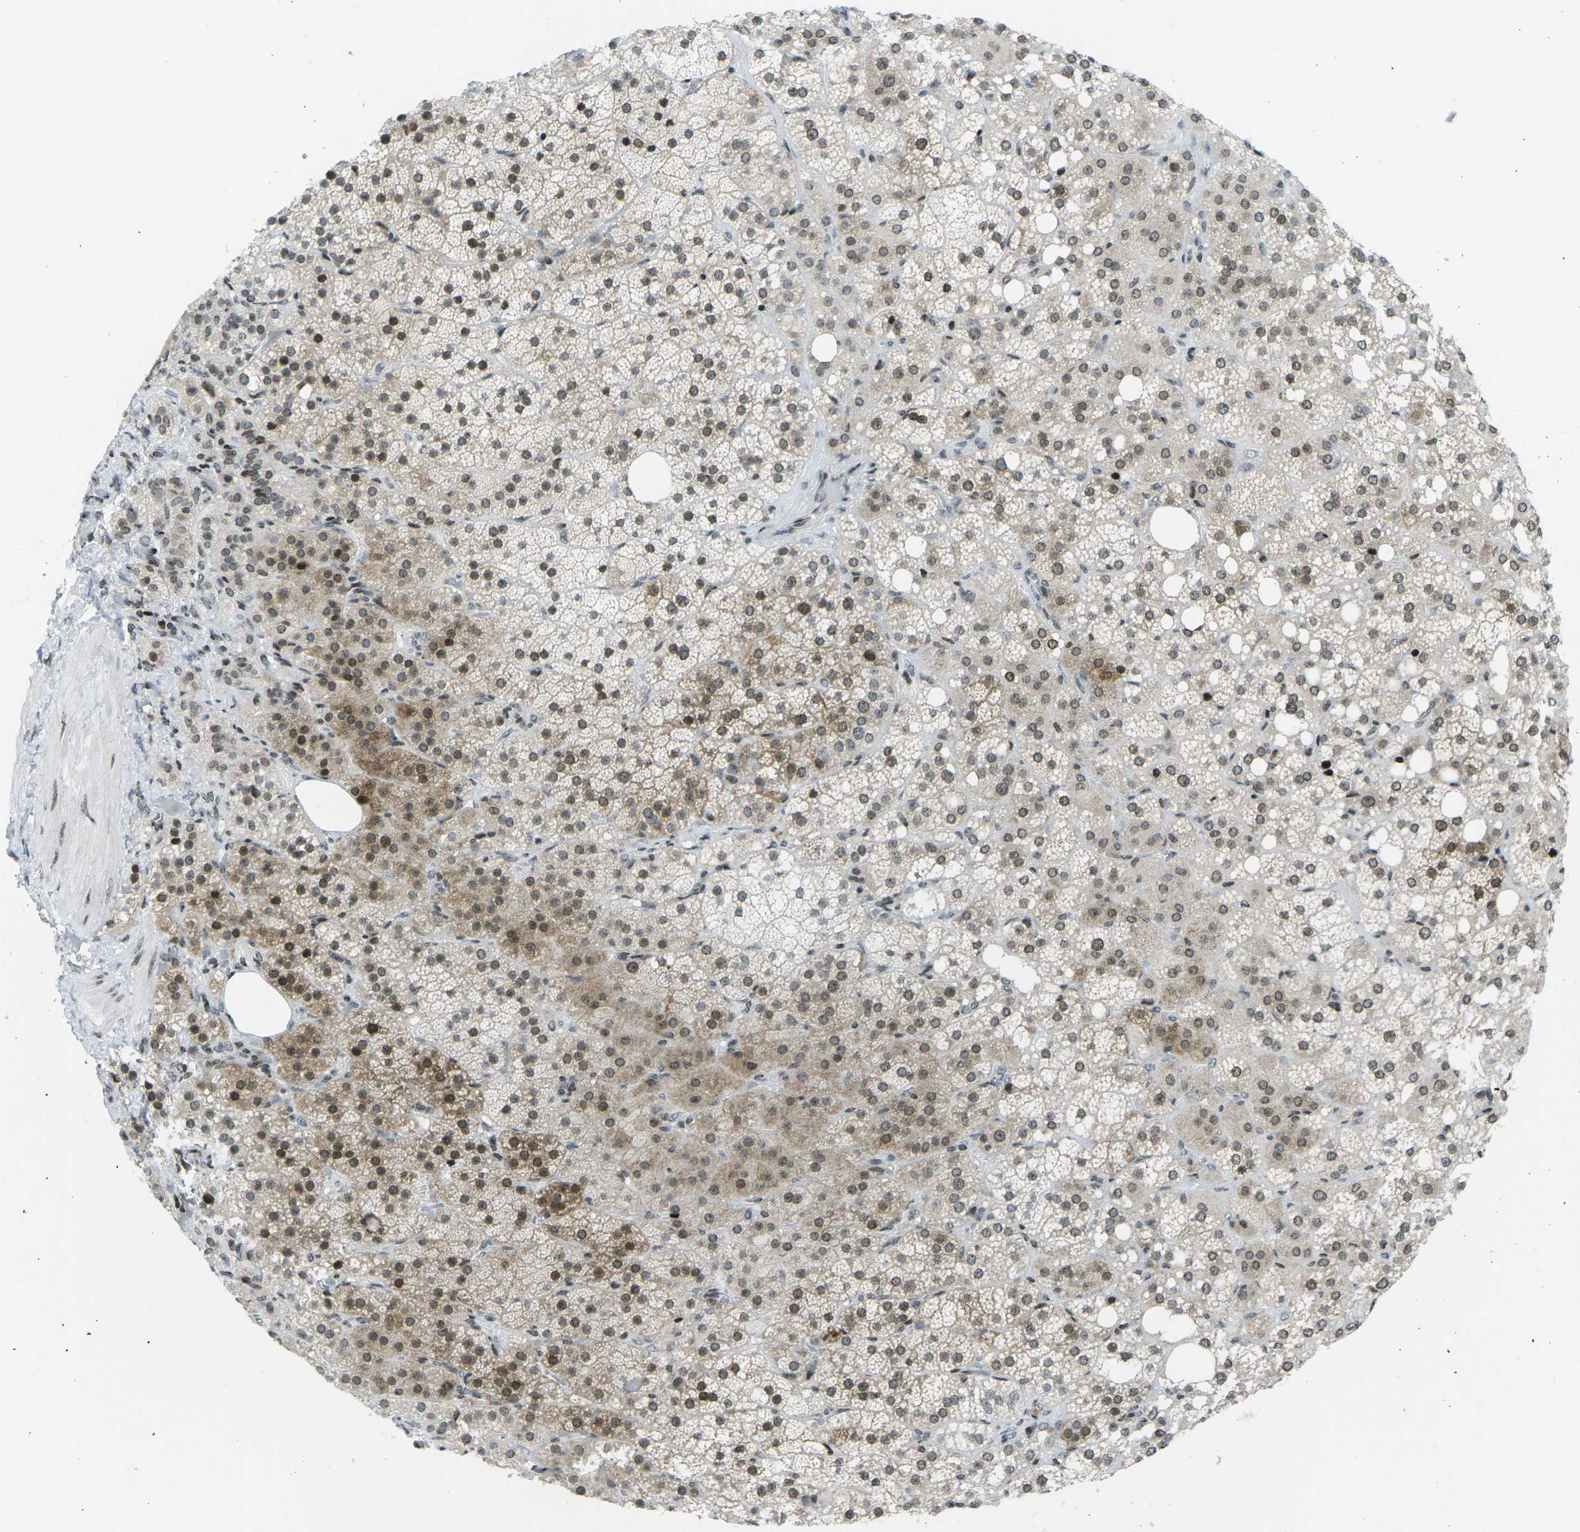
{"staining": {"intensity": "strong", "quantity": "25%-75%", "location": "cytoplasmic/membranous,nuclear"}, "tissue": "adrenal gland", "cell_type": "Glandular cells", "image_type": "normal", "snomed": [{"axis": "morphology", "description": "Normal tissue, NOS"}, {"axis": "topography", "description": "Adrenal gland"}], "caption": "High-magnification brightfield microscopy of normal adrenal gland stained with DAB (3,3'-diaminobenzidine) (brown) and counterstained with hematoxylin (blue). glandular cells exhibit strong cytoplasmic/membranous,nuclear positivity is identified in about25%-75% of cells.", "gene": "EME1", "patient": {"sex": "female", "age": 59}}